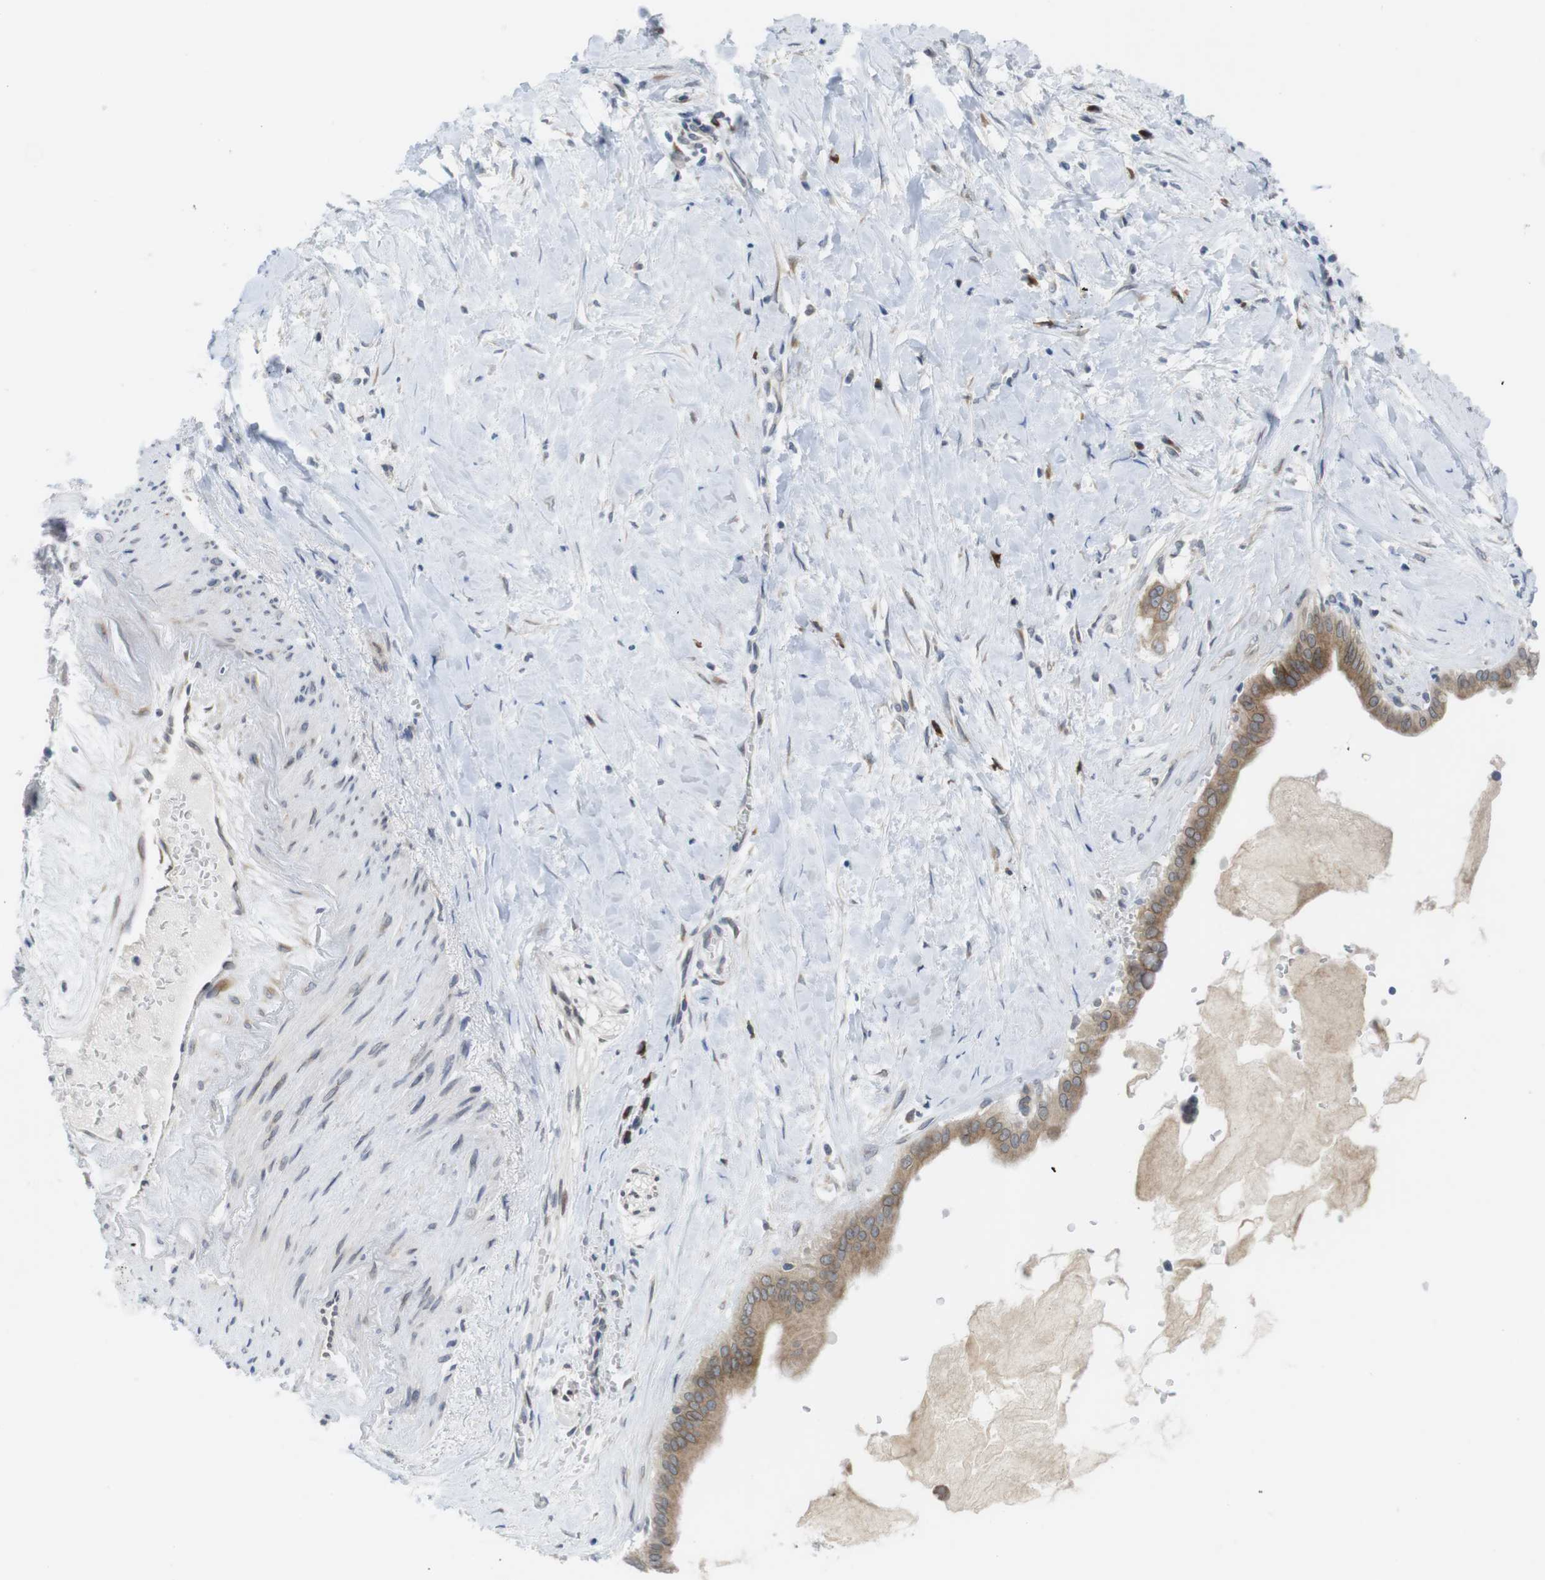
{"staining": {"intensity": "moderate", "quantity": ">75%", "location": "cytoplasmic/membranous"}, "tissue": "pancreatic cancer", "cell_type": "Tumor cells", "image_type": "cancer", "snomed": [{"axis": "morphology", "description": "Adenocarcinoma, NOS"}, {"axis": "topography", "description": "Pancreas"}], "caption": "Pancreatic adenocarcinoma was stained to show a protein in brown. There is medium levels of moderate cytoplasmic/membranous expression in about >75% of tumor cells.", "gene": "ERGIC3", "patient": {"sex": "male", "age": 55}}